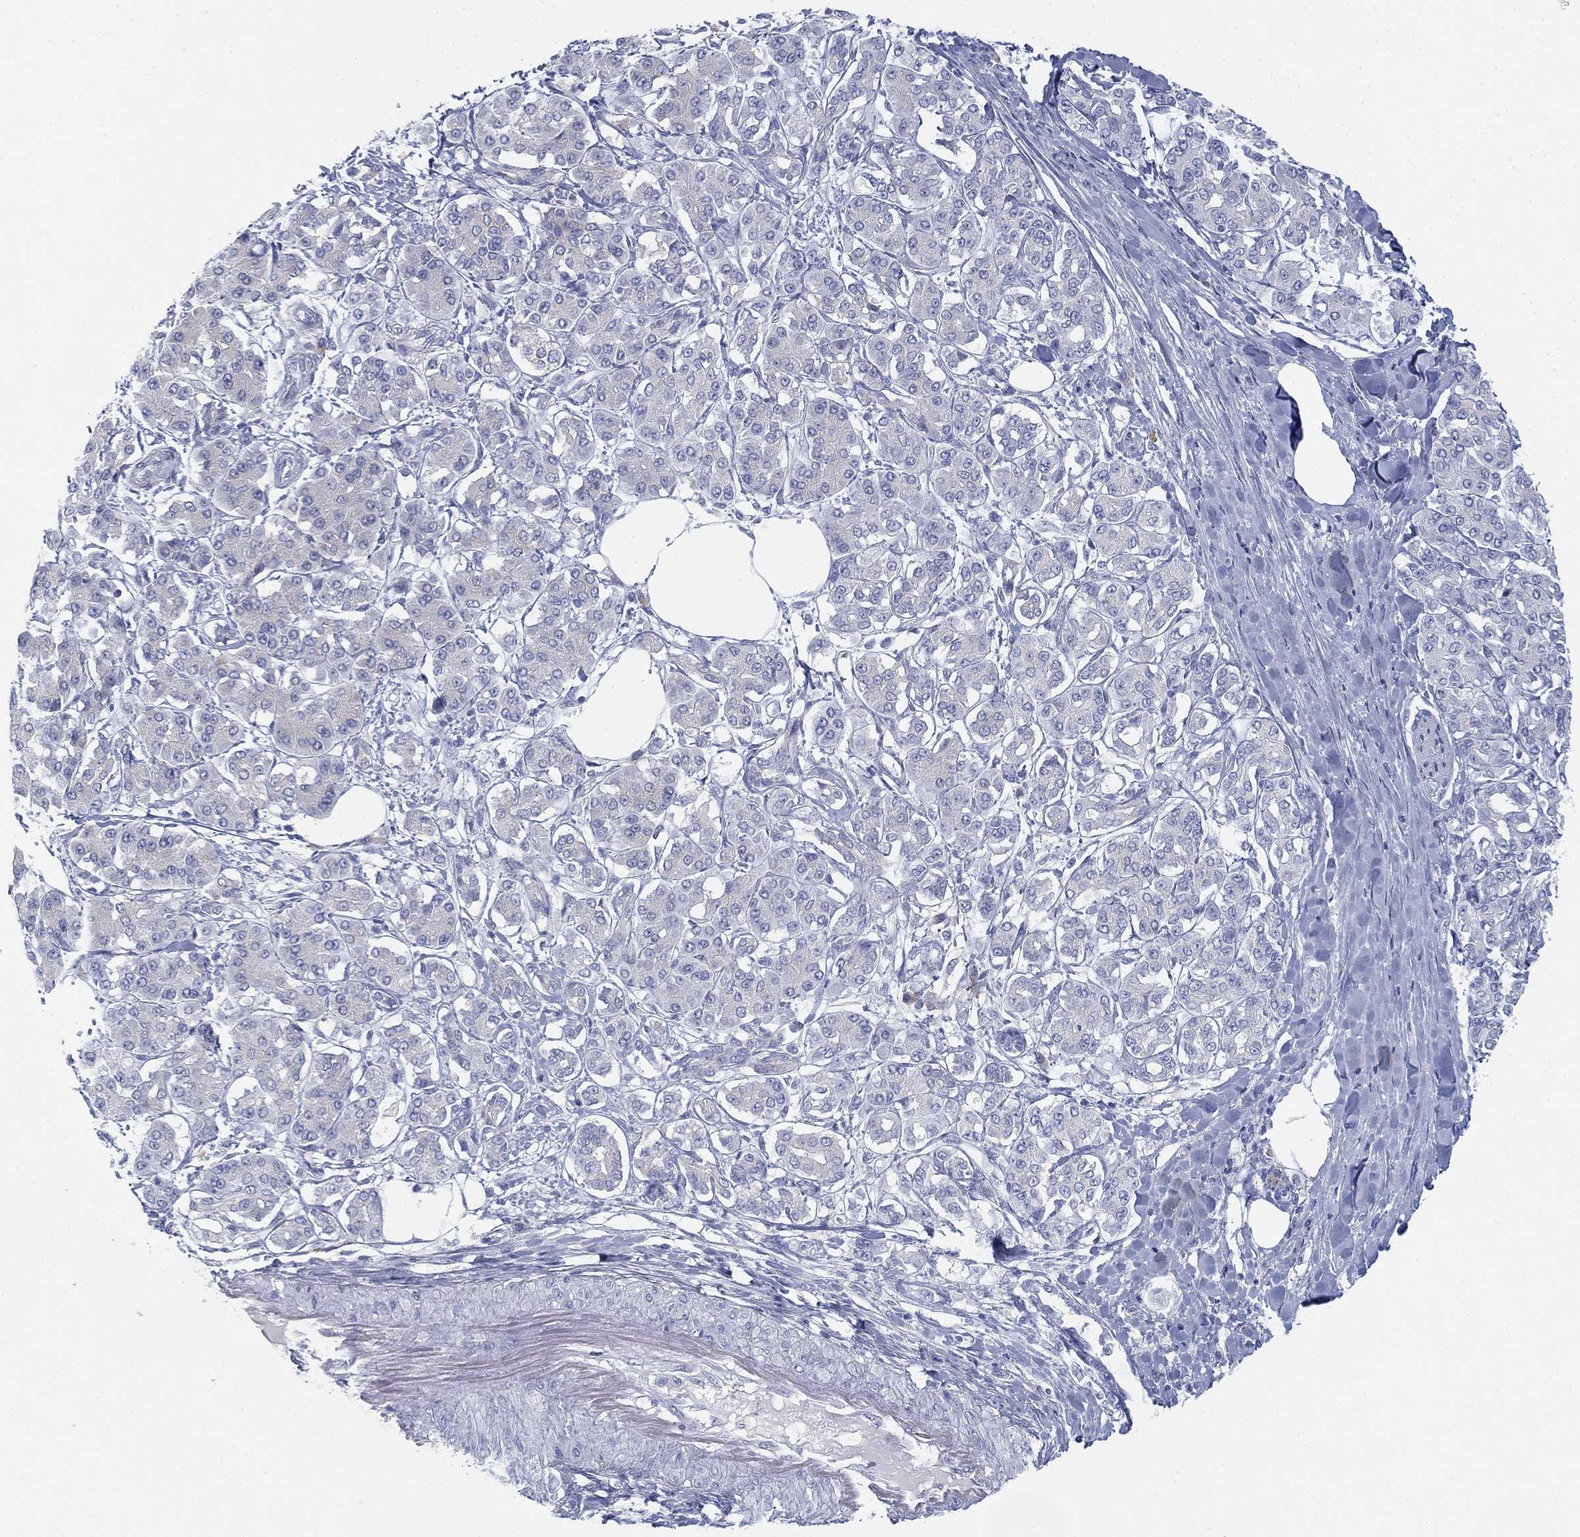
{"staining": {"intensity": "negative", "quantity": "none", "location": "none"}, "tissue": "pancreatic cancer", "cell_type": "Tumor cells", "image_type": "cancer", "snomed": [{"axis": "morphology", "description": "Adenocarcinoma, NOS"}, {"axis": "topography", "description": "Pancreas"}], "caption": "Tumor cells show no significant staining in pancreatic cancer (adenocarcinoma).", "gene": "GCNA", "patient": {"sex": "female", "age": 56}}